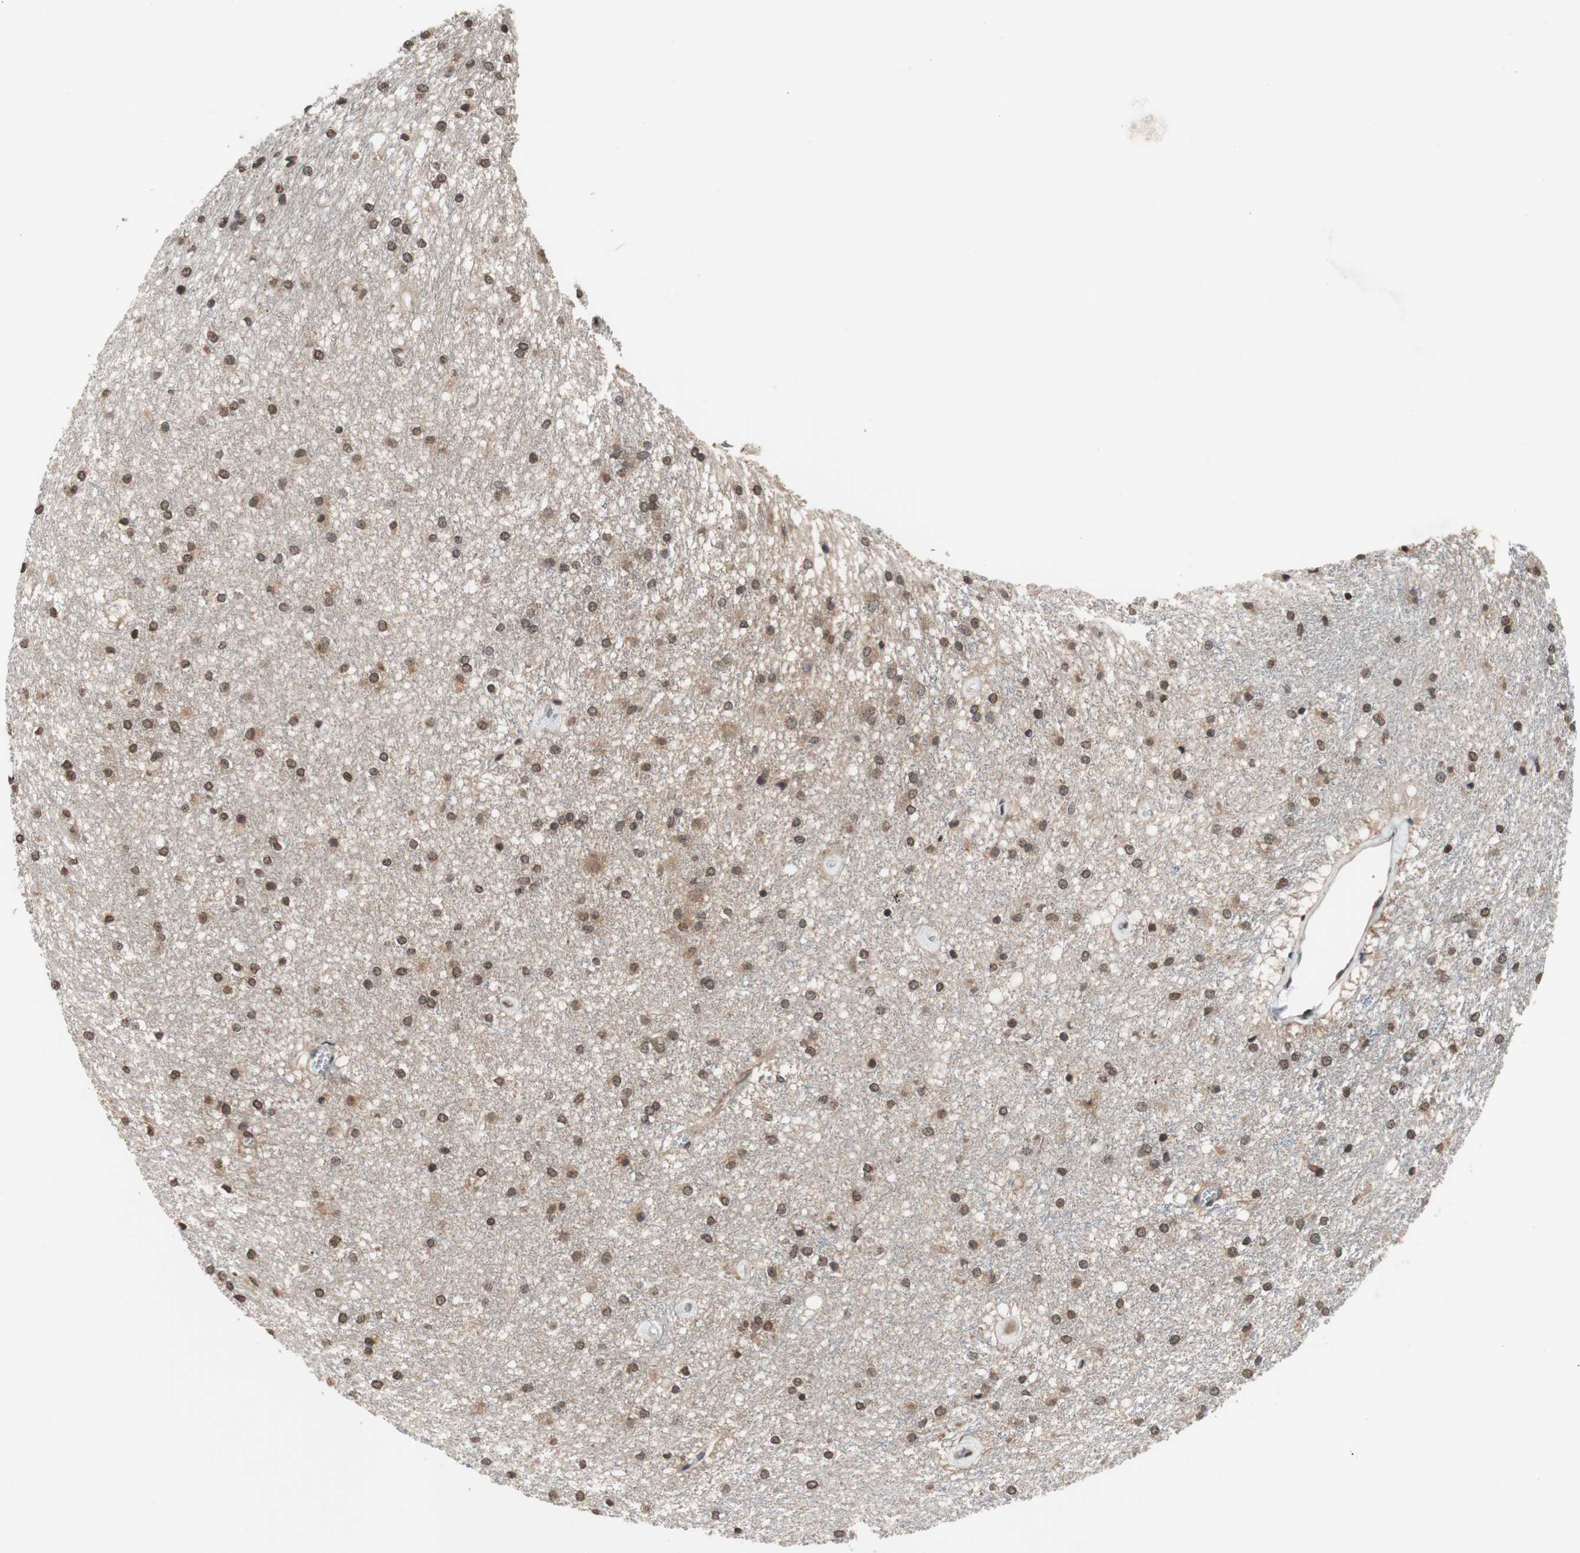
{"staining": {"intensity": "weak", "quantity": "25%-75%", "location": "cytoplasmic/membranous"}, "tissue": "caudate", "cell_type": "Glial cells", "image_type": "normal", "snomed": [{"axis": "morphology", "description": "Normal tissue, NOS"}, {"axis": "topography", "description": "Lateral ventricle wall"}], "caption": "A brown stain labels weak cytoplasmic/membranous expression of a protein in glial cells of normal caudate.", "gene": "GCLC", "patient": {"sex": "female", "age": 19}}